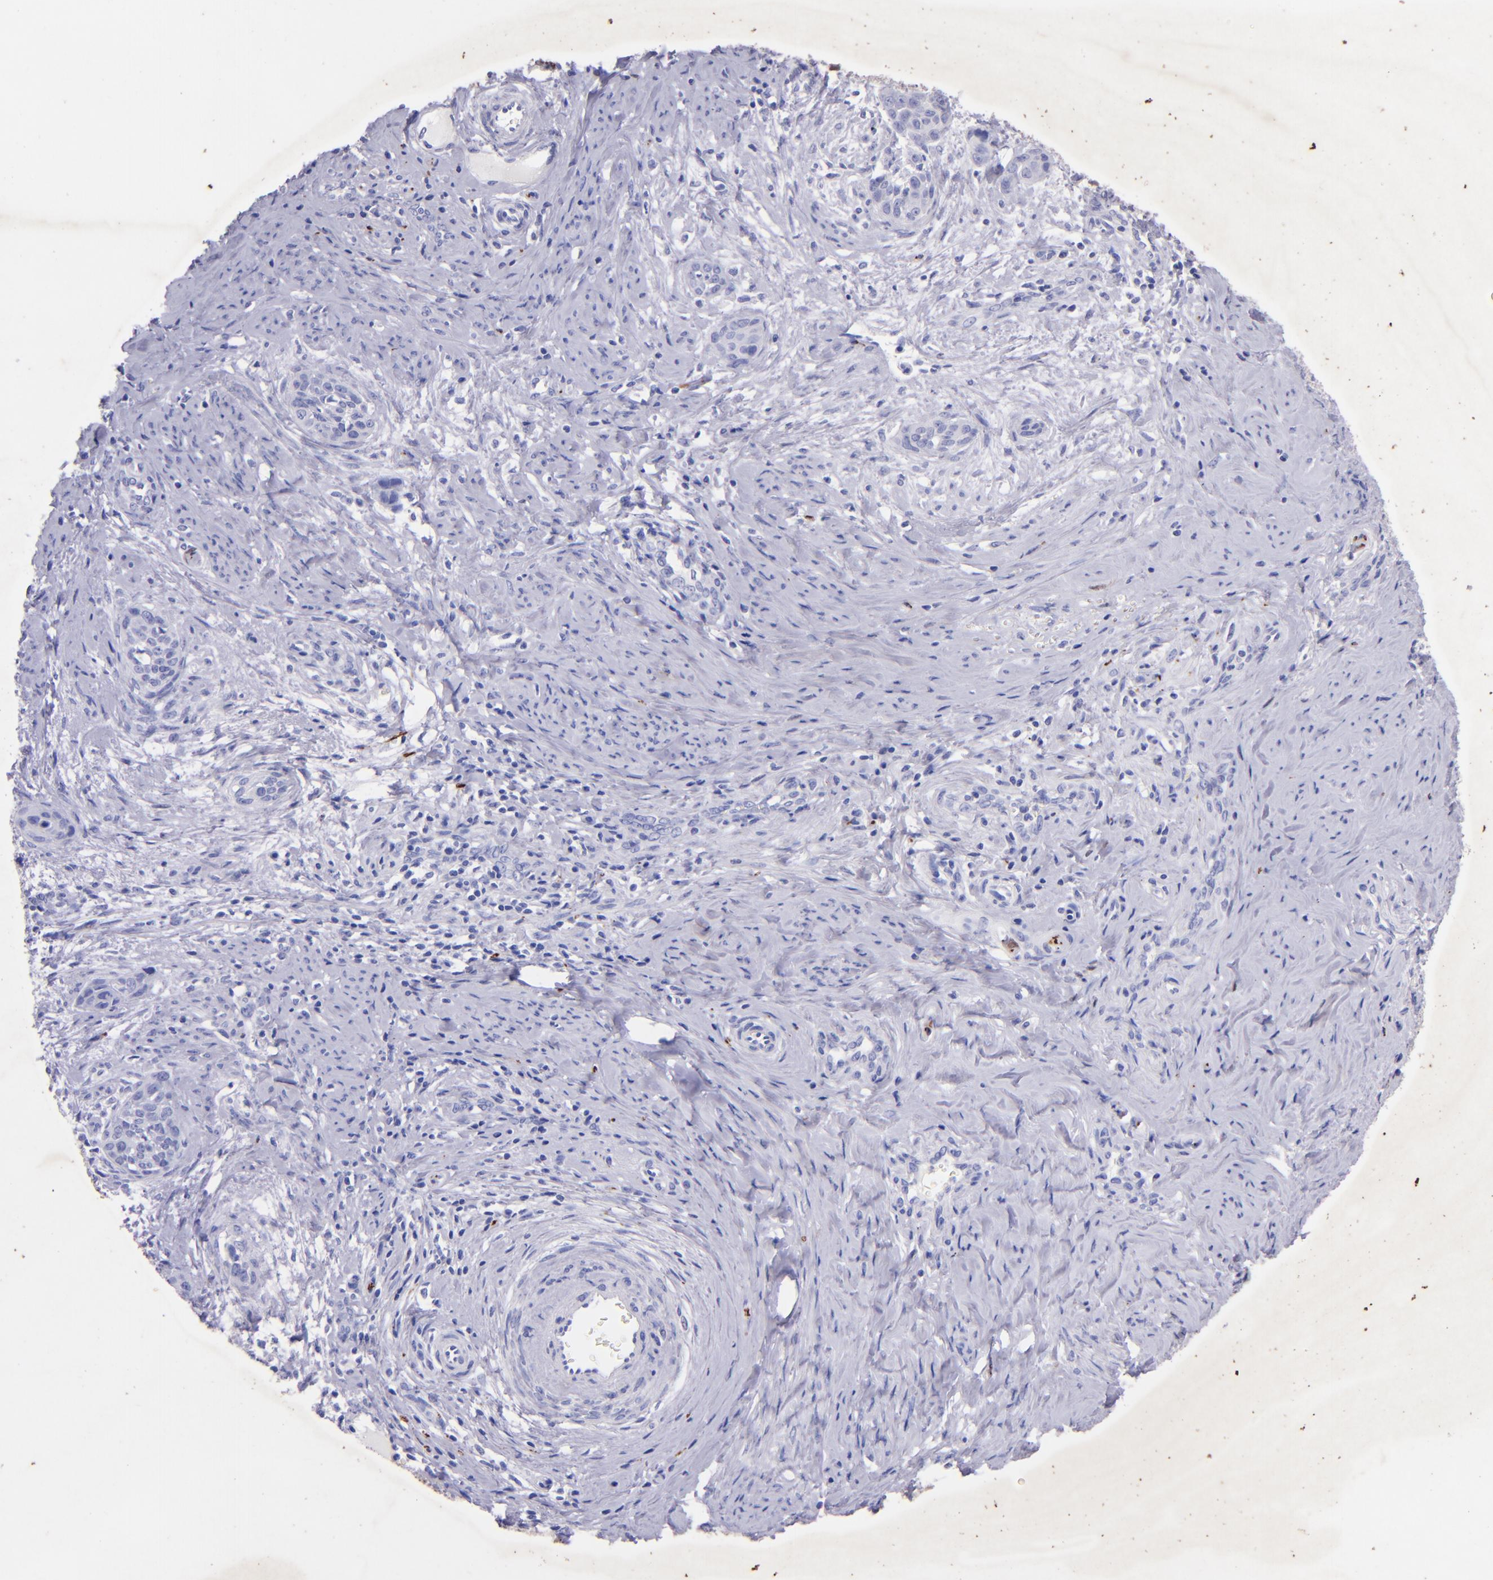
{"staining": {"intensity": "negative", "quantity": "none", "location": "none"}, "tissue": "cervical cancer", "cell_type": "Tumor cells", "image_type": "cancer", "snomed": [{"axis": "morphology", "description": "Squamous cell carcinoma, NOS"}, {"axis": "topography", "description": "Cervix"}], "caption": "Tumor cells are negative for protein expression in human cervical cancer.", "gene": "UCHL1", "patient": {"sex": "female", "age": 33}}